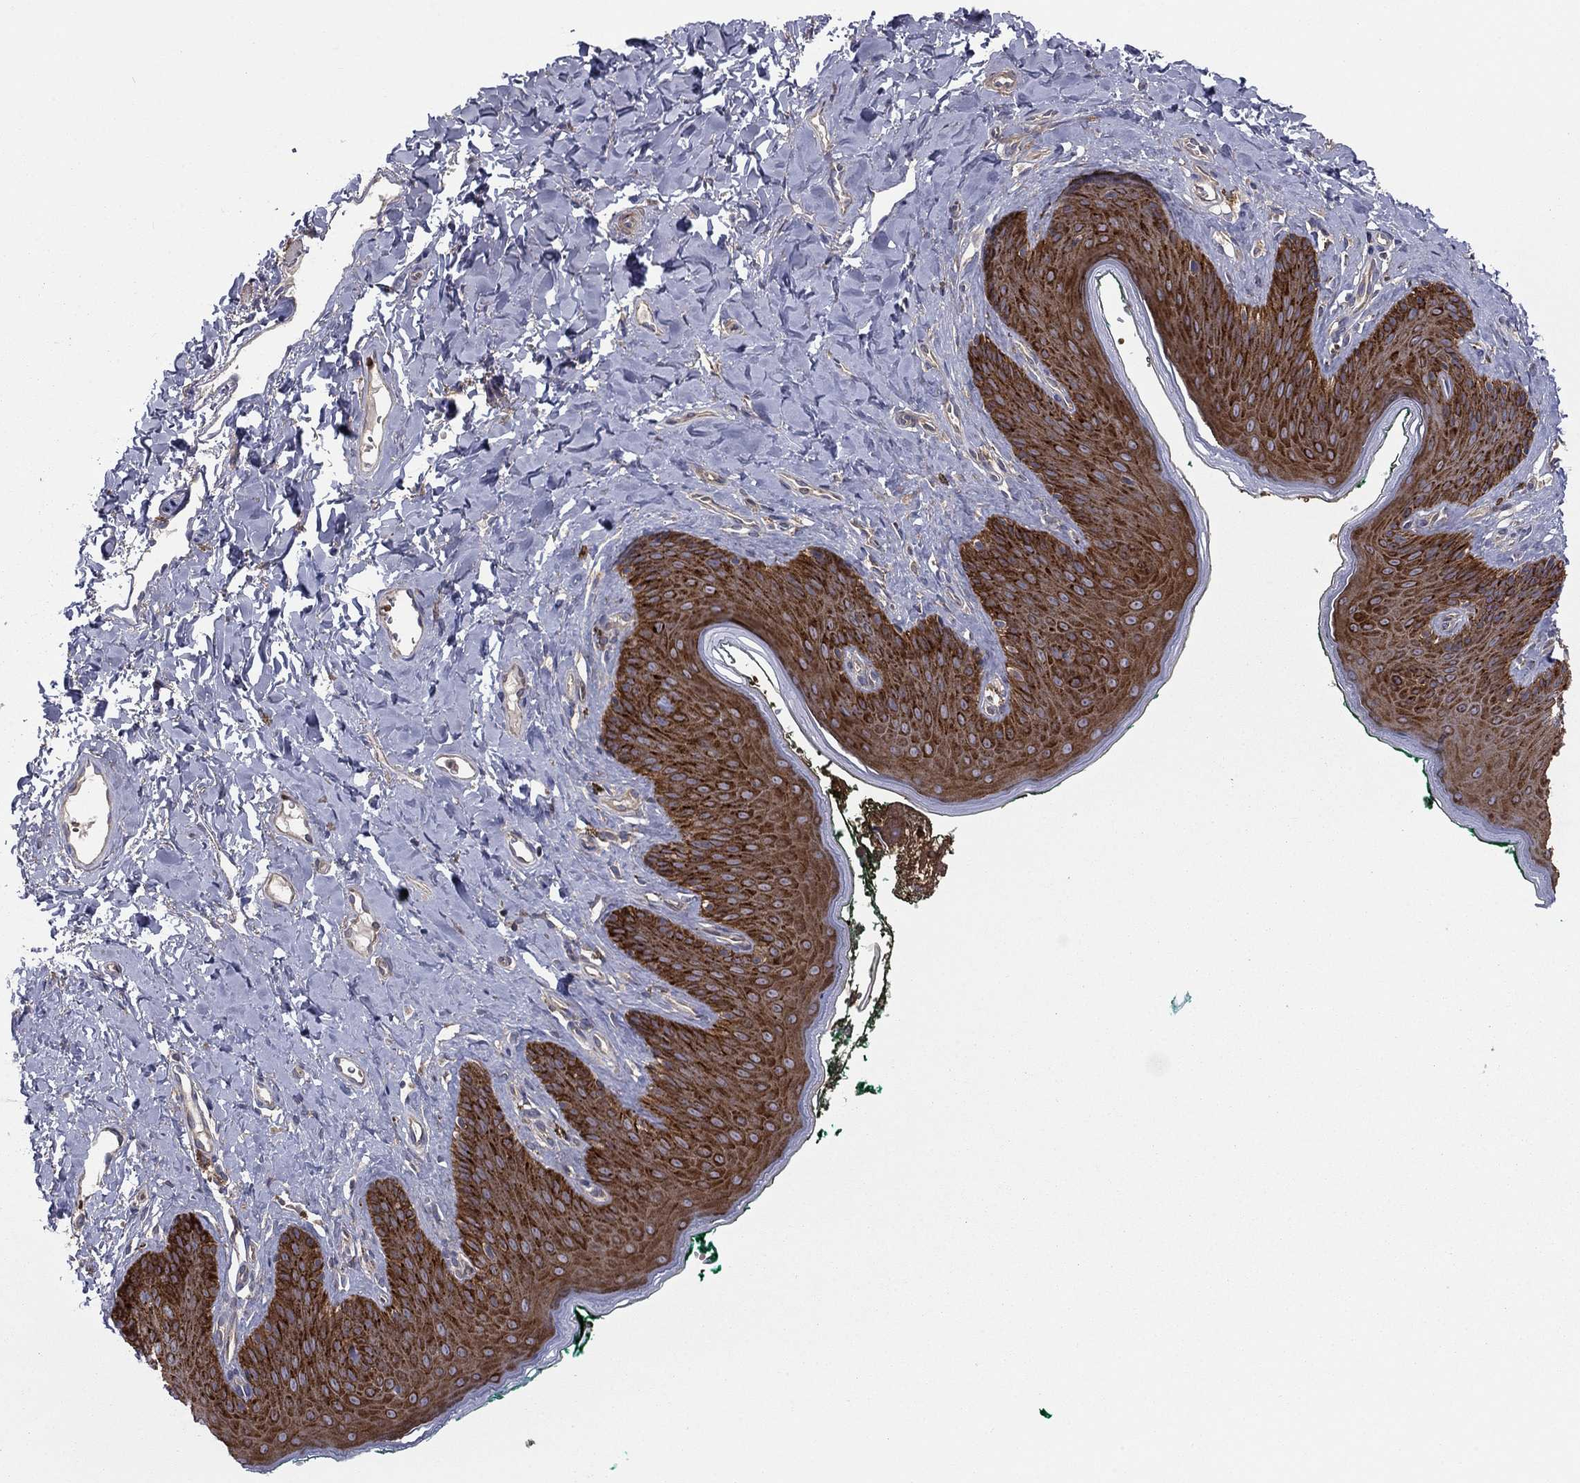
{"staining": {"intensity": "strong", "quantity": ">75%", "location": "cytoplasmic/membranous"}, "tissue": "skin", "cell_type": "Epidermal cells", "image_type": "normal", "snomed": [{"axis": "morphology", "description": "Normal tissue, NOS"}, {"axis": "topography", "description": "Vulva"}], "caption": "Protein staining shows strong cytoplasmic/membranous expression in approximately >75% of epidermal cells in benign skin.", "gene": "RNF123", "patient": {"sex": "female", "age": 66}}